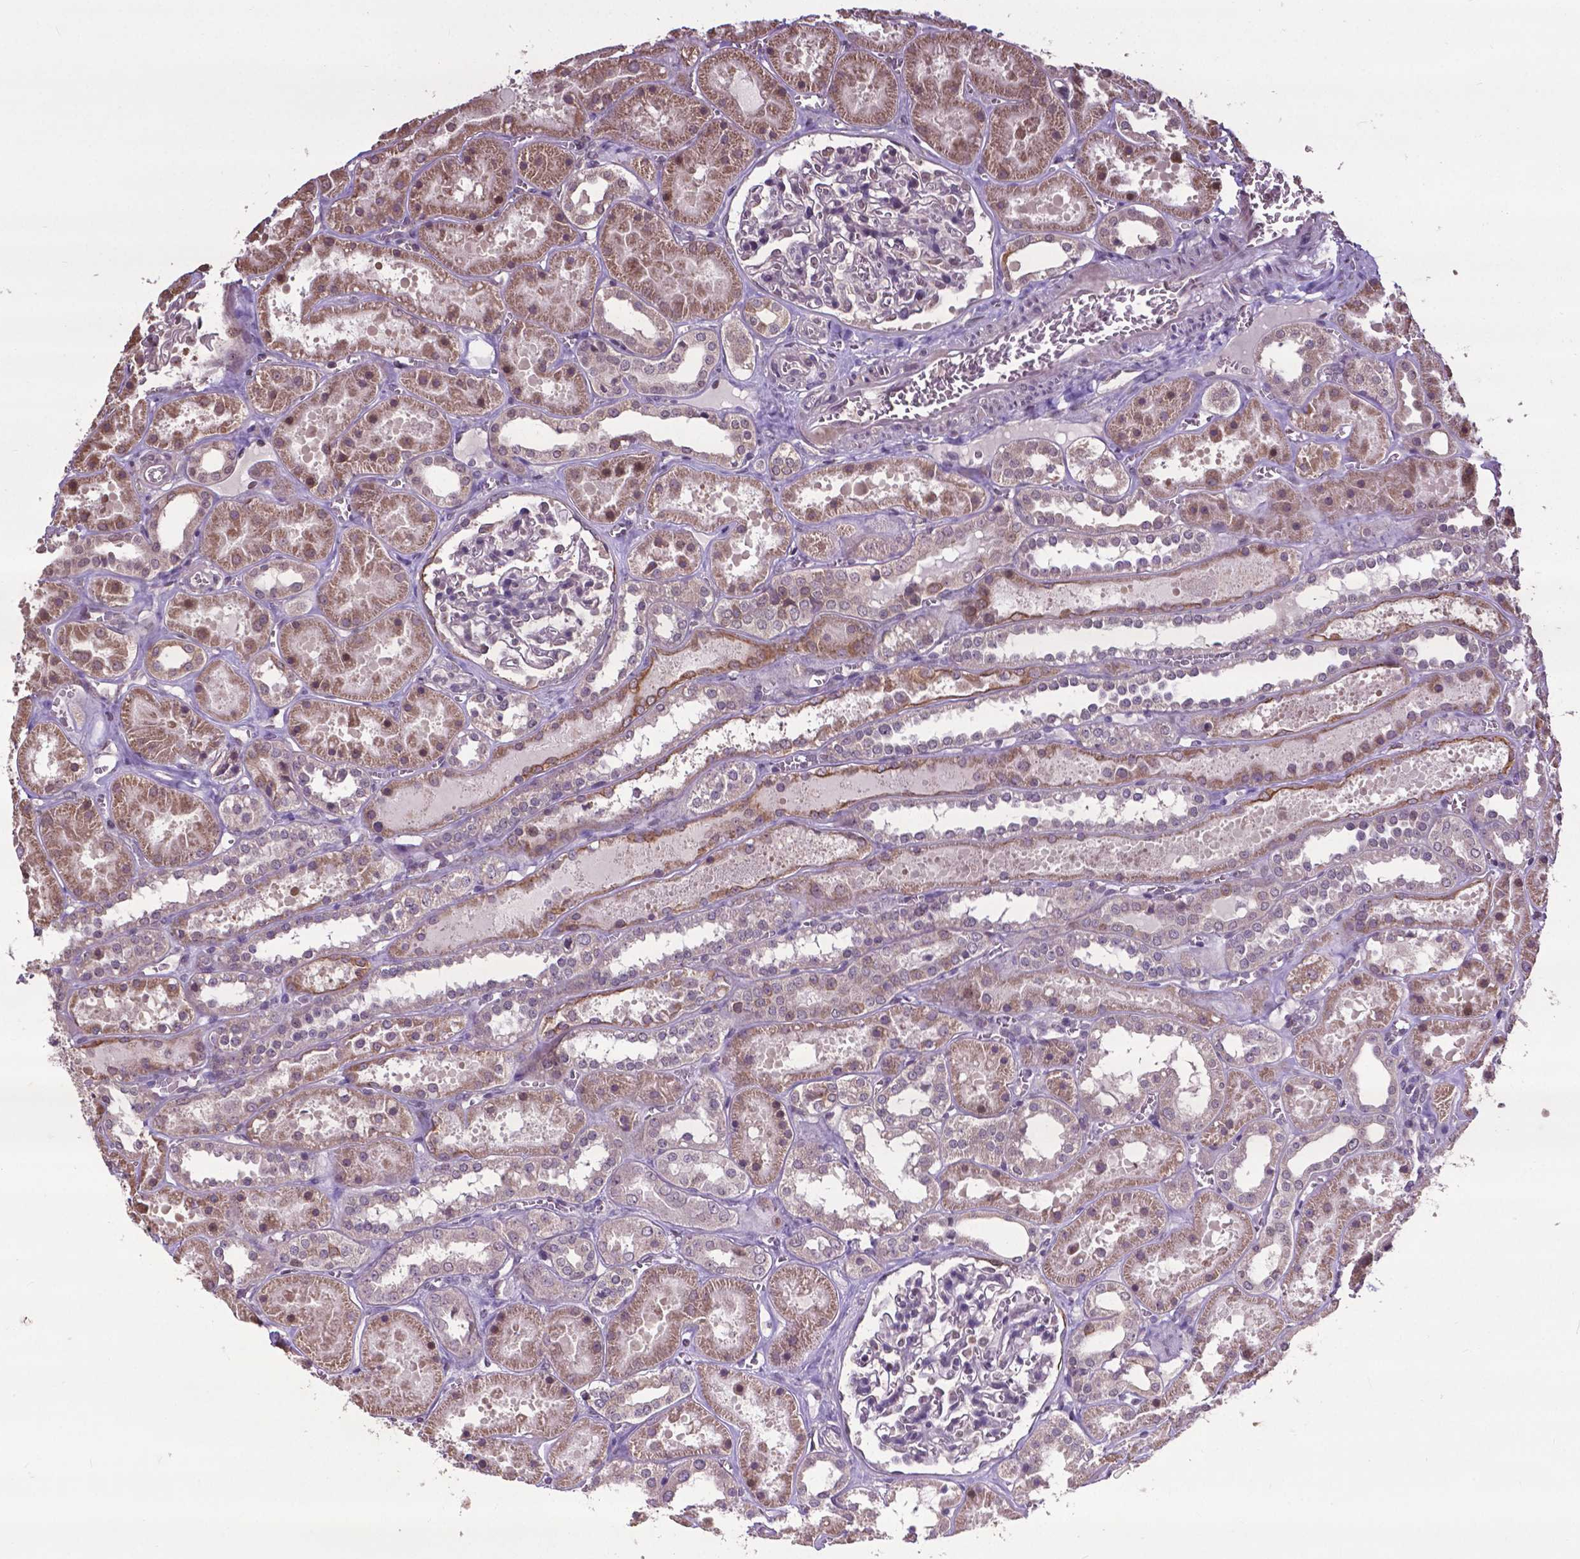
{"staining": {"intensity": "negative", "quantity": "none", "location": "none"}, "tissue": "kidney", "cell_type": "Cells in glomeruli", "image_type": "normal", "snomed": [{"axis": "morphology", "description": "Normal tissue, NOS"}, {"axis": "topography", "description": "Kidney"}], "caption": "The image exhibits no staining of cells in glomeruli in unremarkable kidney.", "gene": "GLRA2", "patient": {"sex": "female", "age": 41}}